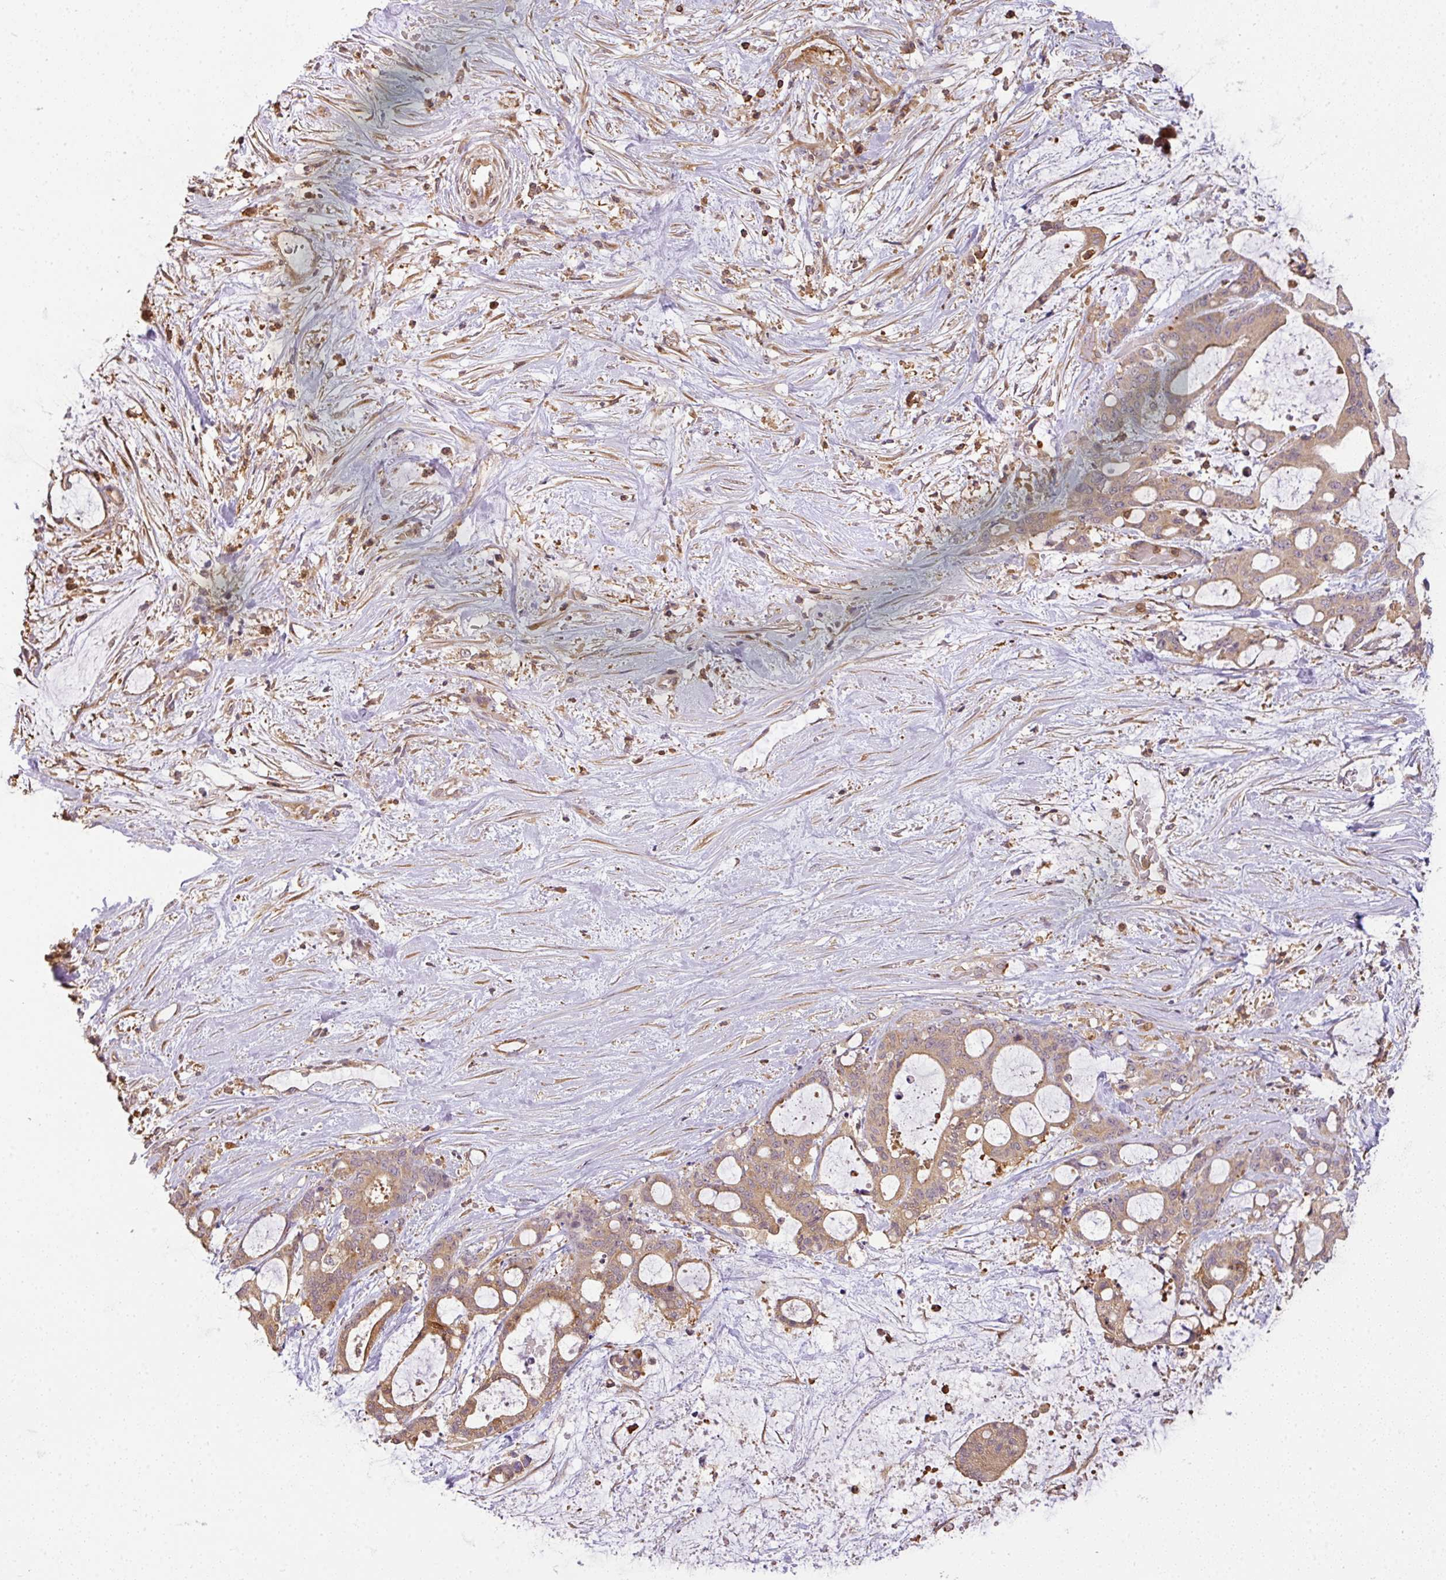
{"staining": {"intensity": "moderate", "quantity": ">75%", "location": "cytoplasmic/membranous"}, "tissue": "liver cancer", "cell_type": "Tumor cells", "image_type": "cancer", "snomed": [{"axis": "morphology", "description": "Normal tissue, NOS"}, {"axis": "morphology", "description": "Cholangiocarcinoma"}, {"axis": "topography", "description": "Liver"}, {"axis": "topography", "description": "Peripheral nerve tissue"}], "caption": "A brown stain labels moderate cytoplasmic/membranous expression of a protein in human liver cancer tumor cells. (DAB (3,3'-diaminobenzidine) = brown stain, brightfield microscopy at high magnification).", "gene": "TCL1B", "patient": {"sex": "female", "age": 73}}